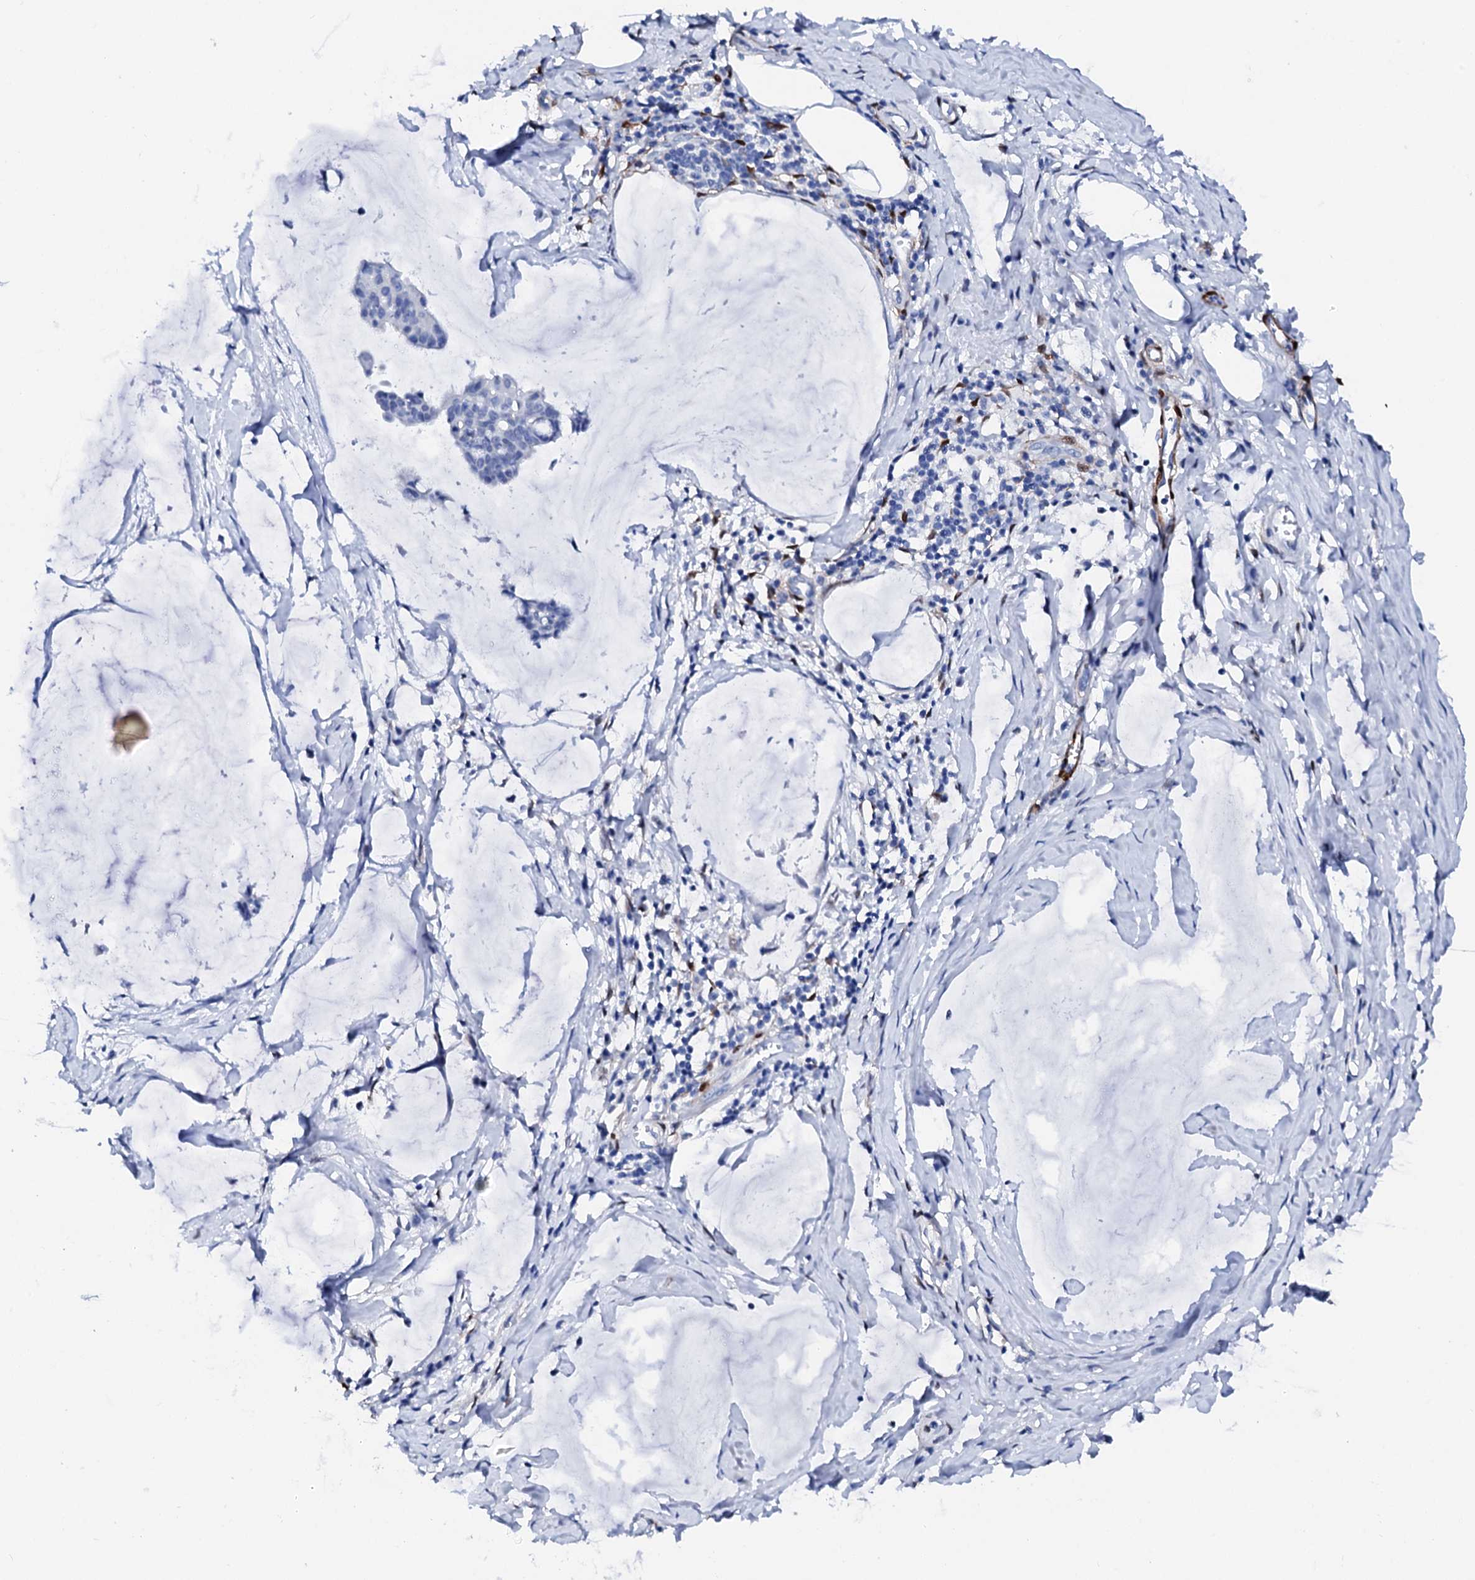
{"staining": {"intensity": "negative", "quantity": "none", "location": "none"}, "tissue": "ovarian cancer", "cell_type": "Tumor cells", "image_type": "cancer", "snomed": [{"axis": "morphology", "description": "Cystadenocarcinoma, mucinous, NOS"}, {"axis": "topography", "description": "Ovary"}], "caption": "Ovarian mucinous cystadenocarcinoma stained for a protein using immunohistochemistry (IHC) demonstrates no staining tumor cells.", "gene": "NRIP2", "patient": {"sex": "female", "age": 73}}